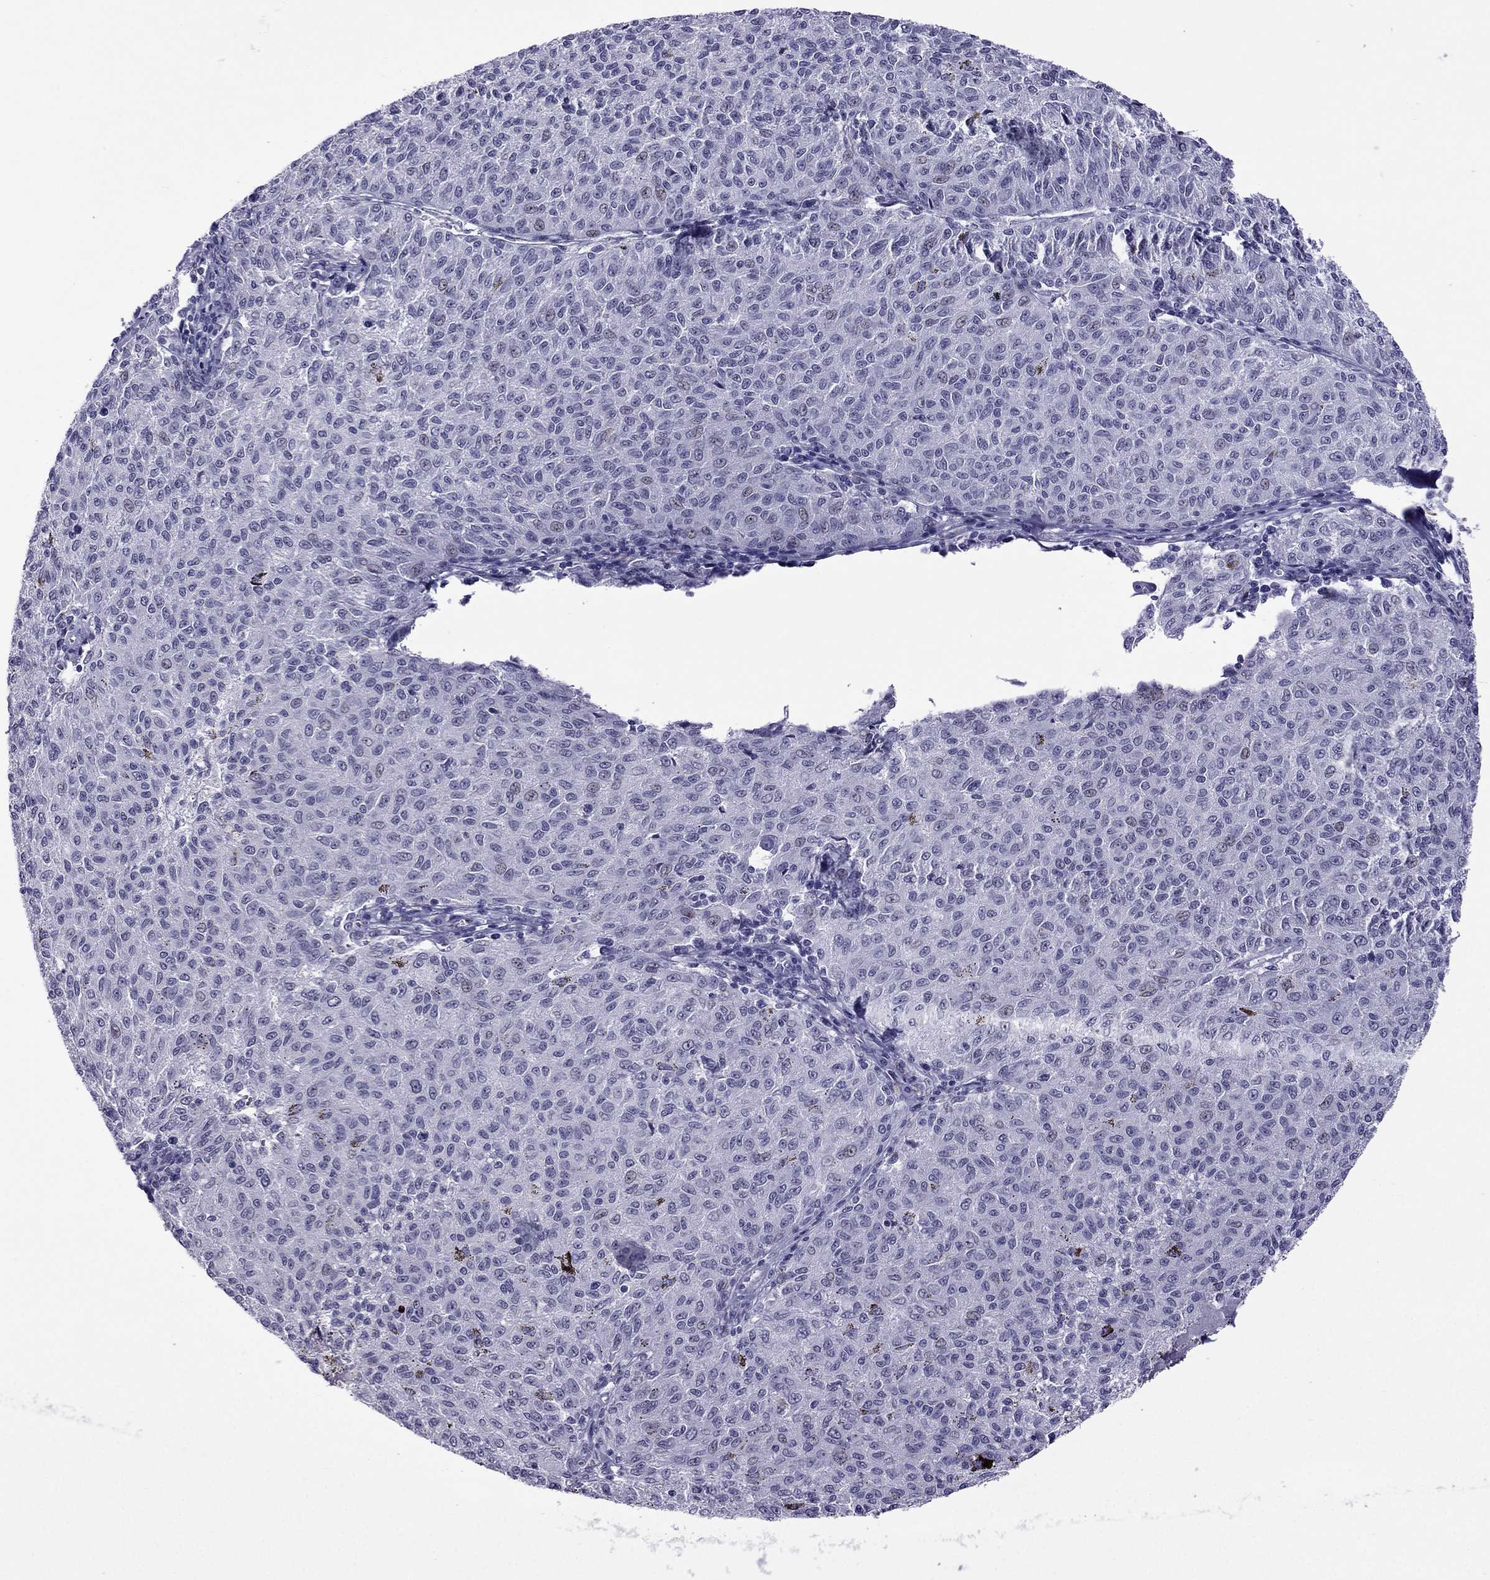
{"staining": {"intensity": "negative", "quantity": "none", "location": "none"}, "tissue": "melanoma", "cell_type": "Tumor cells", "image_type": "cancer", "snomed": [{"axis": "morphology", "description": "Malignant melanoma, NOS"}, {"axis": "topography", "description": "Skin"}], "caption": "IHC micrograph of human melanoma stained for a protein (brown), which exhibits no positivity in tumor cells.", "gene": "MYLK3", "patient": {"sex": "female", "age": 72}}